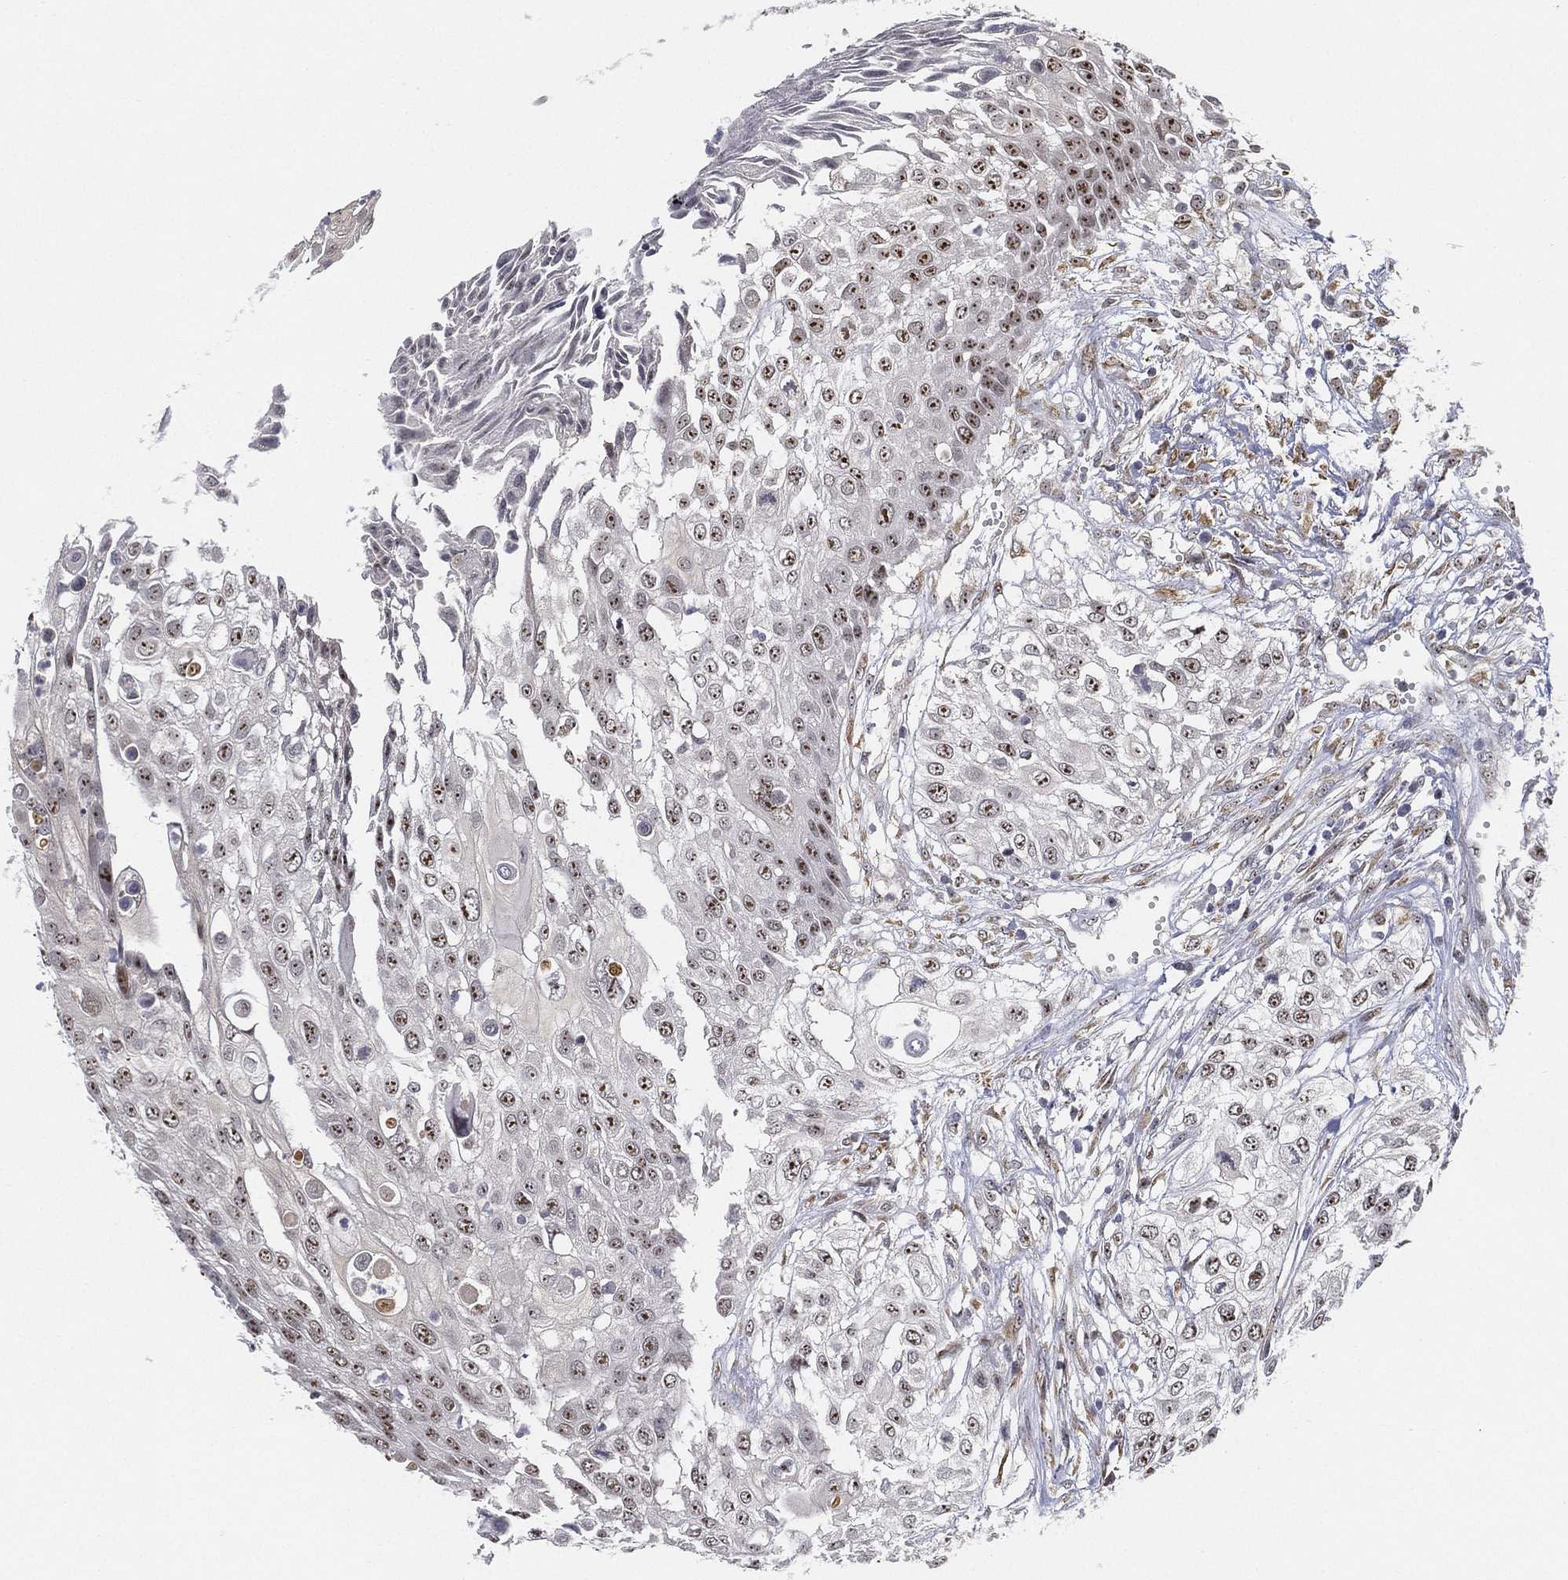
{"staining": {"intensity": "strong", "quantity": ">75%", "location": "nuclear"}, "tissue": "urothelial cancer", "cell_type": "Tumor cells", "image_type": "cancer", "snomed": [{"axis": "morphology", "description": "Urothelial carcinoma, High grade"}, {"axis": "topography", "description": "Urinary bladder"}], "caption": "Strong nuclear expression for a protein is appreciated in about >75% of tumor cells of urothelial cancer using IHC.", "gene": "PPP1R16B", "patient": {"sex": "female", "age": 79}}